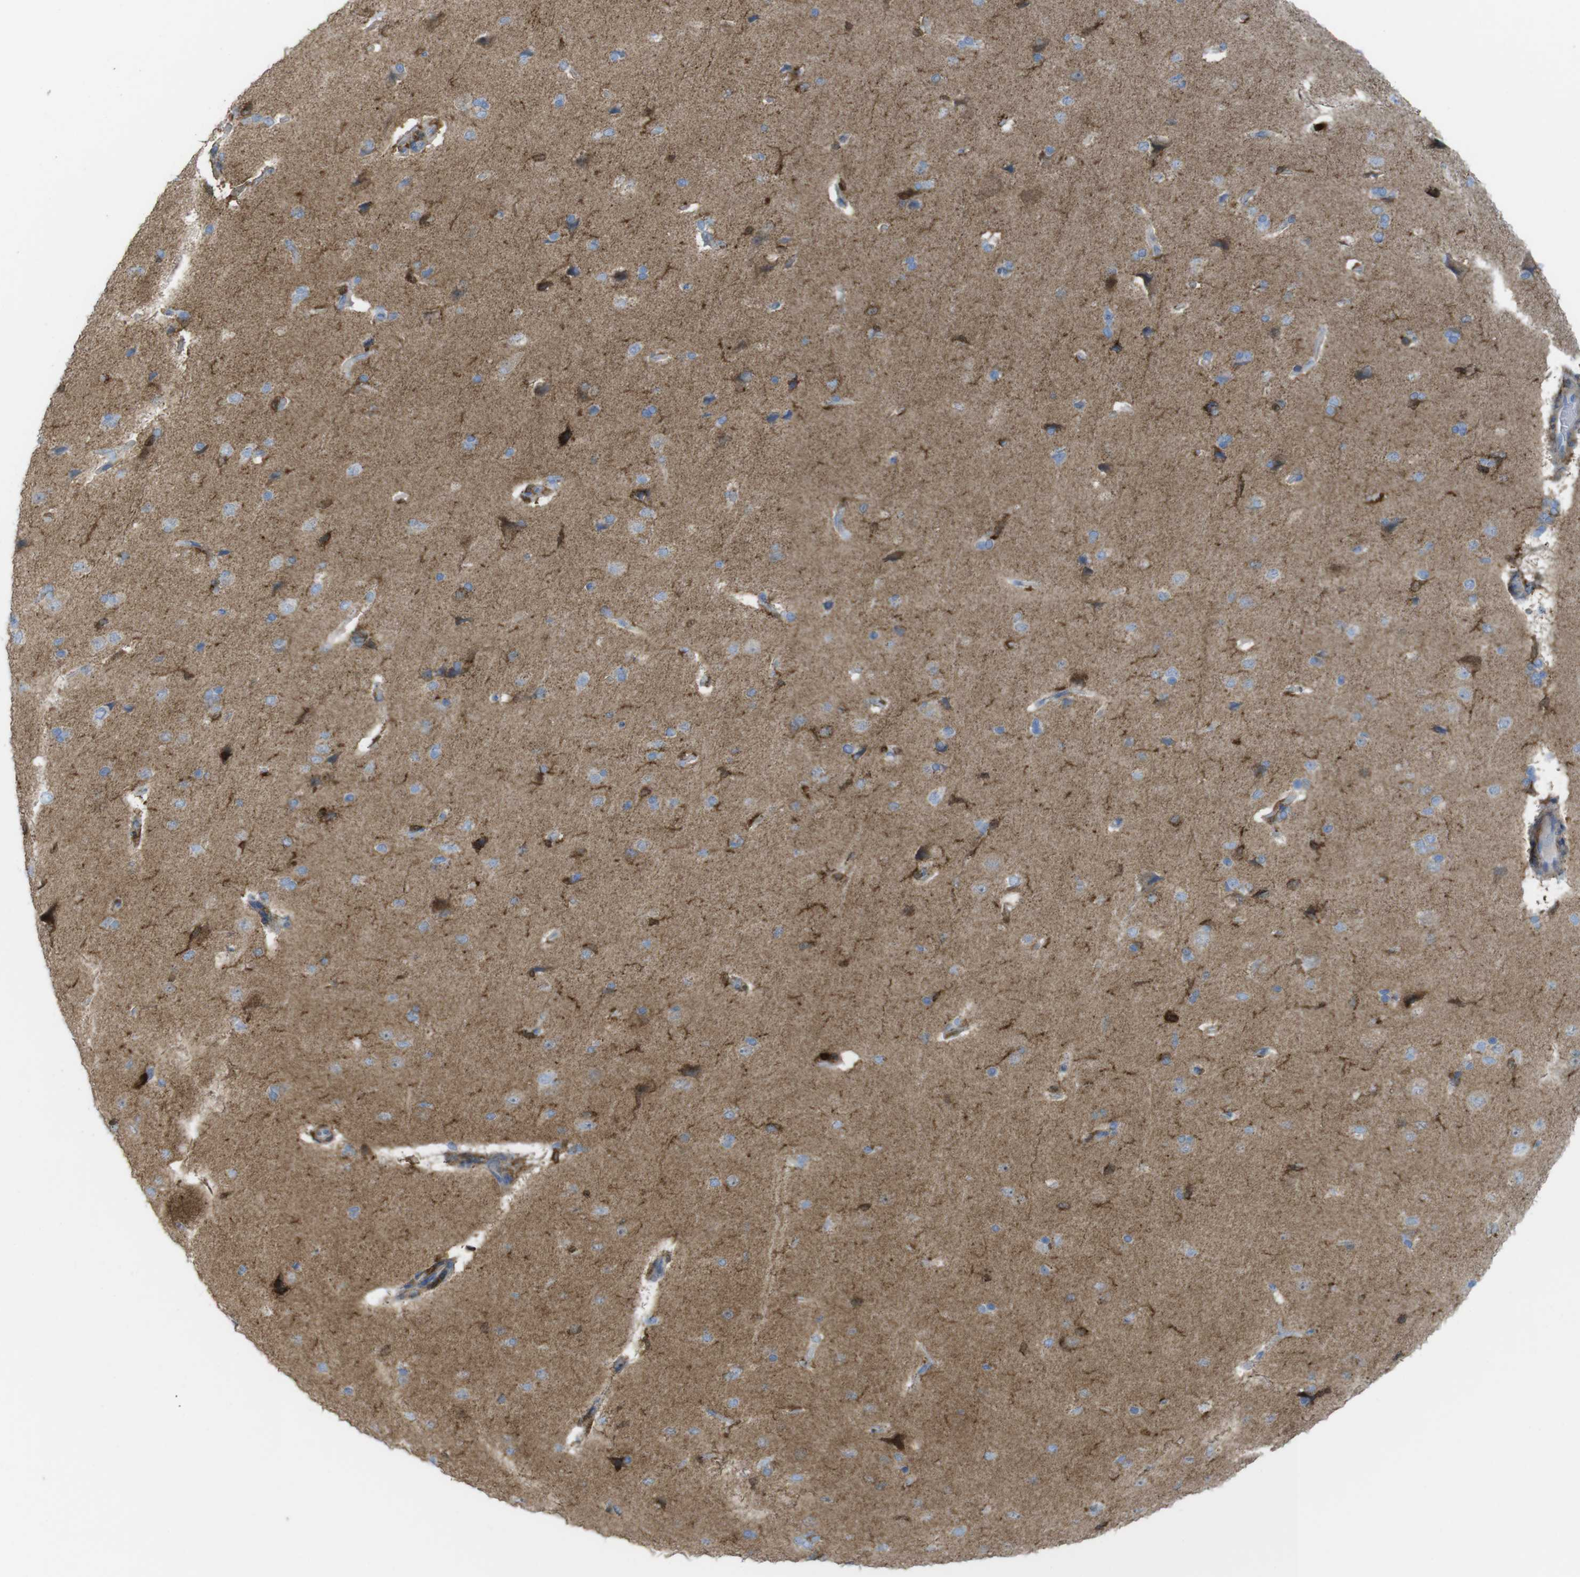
{"staining": {"intensity": "negative", "quantity": "none", "location": "none"}, "tissue": "cerebral cortex", "cell_type": "Endothelial cells", "image_type": "normal", "snomed": [{"axis": "morphology", "description": "Normal tissue, NOS"}, {"axis": "topography", "description": "Cerebral cortex"}], "caption": "The histopathology image exhibits no staining of endothelial cells in benign cerebral cortex.", "gene": "PRKCD", "patient": {"sex": "male", "age": 62}}